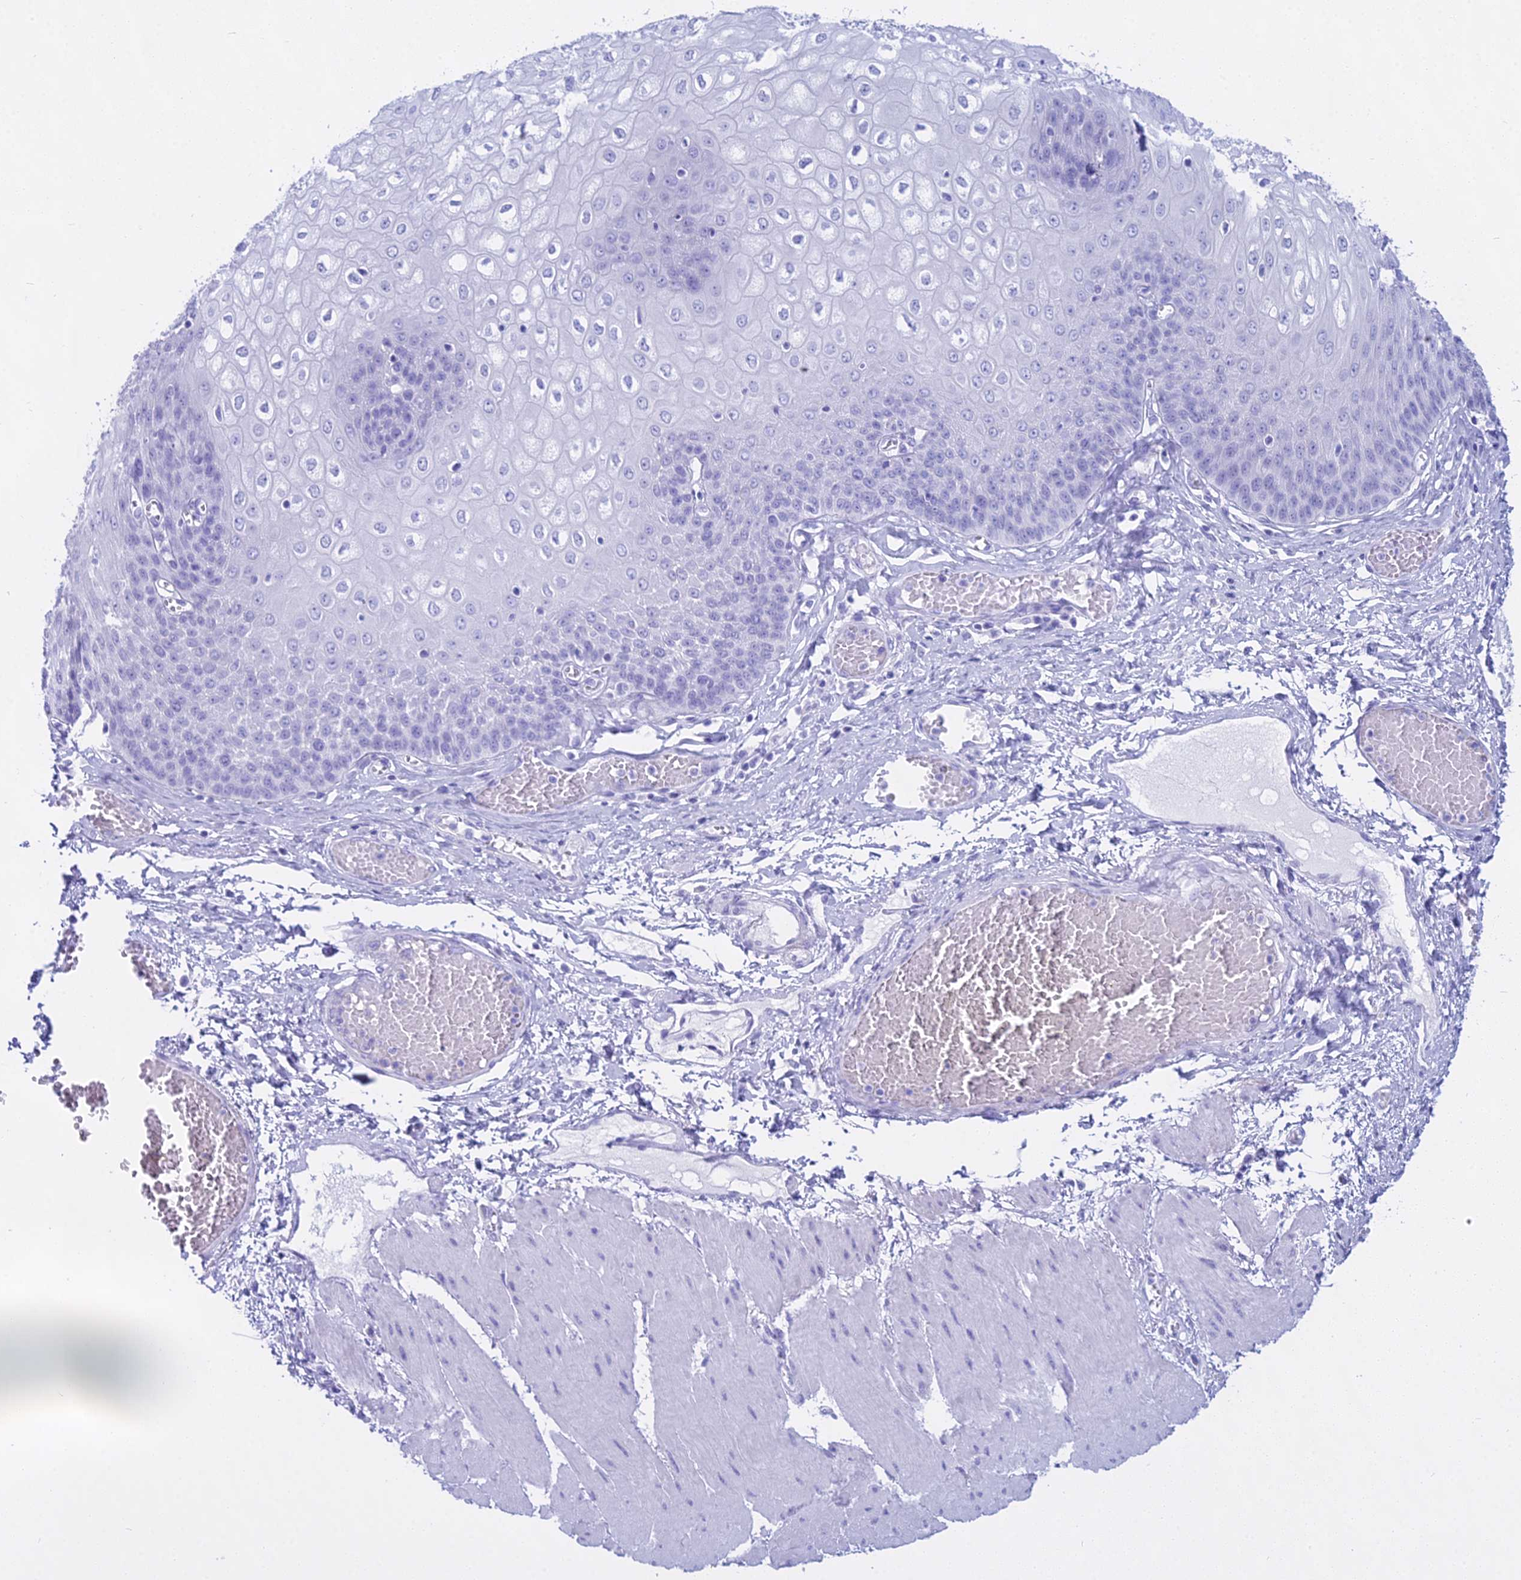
{"staining": {"intensity": "negative", "quantity": "none", "location": "none"}, "tissue": "esophagus", "cell_type": "Squamous epithelial cells", "image_type": "normal", "snomed": [{"axis": "morphology", "description": "Normal tissue, NOS"}, {"axis": "topography", "description": "Esophagus"}], "caption": "Immunohistochemical staining of unremarkable esophagus exhibits no significant staining in squamous epithelial cells. The staining is performed using DAB brown chromogen with nuclei counter-stained in using hematoxylin.", "gene": "CGB1", "patient": {"sex": "male", "age": 60}}